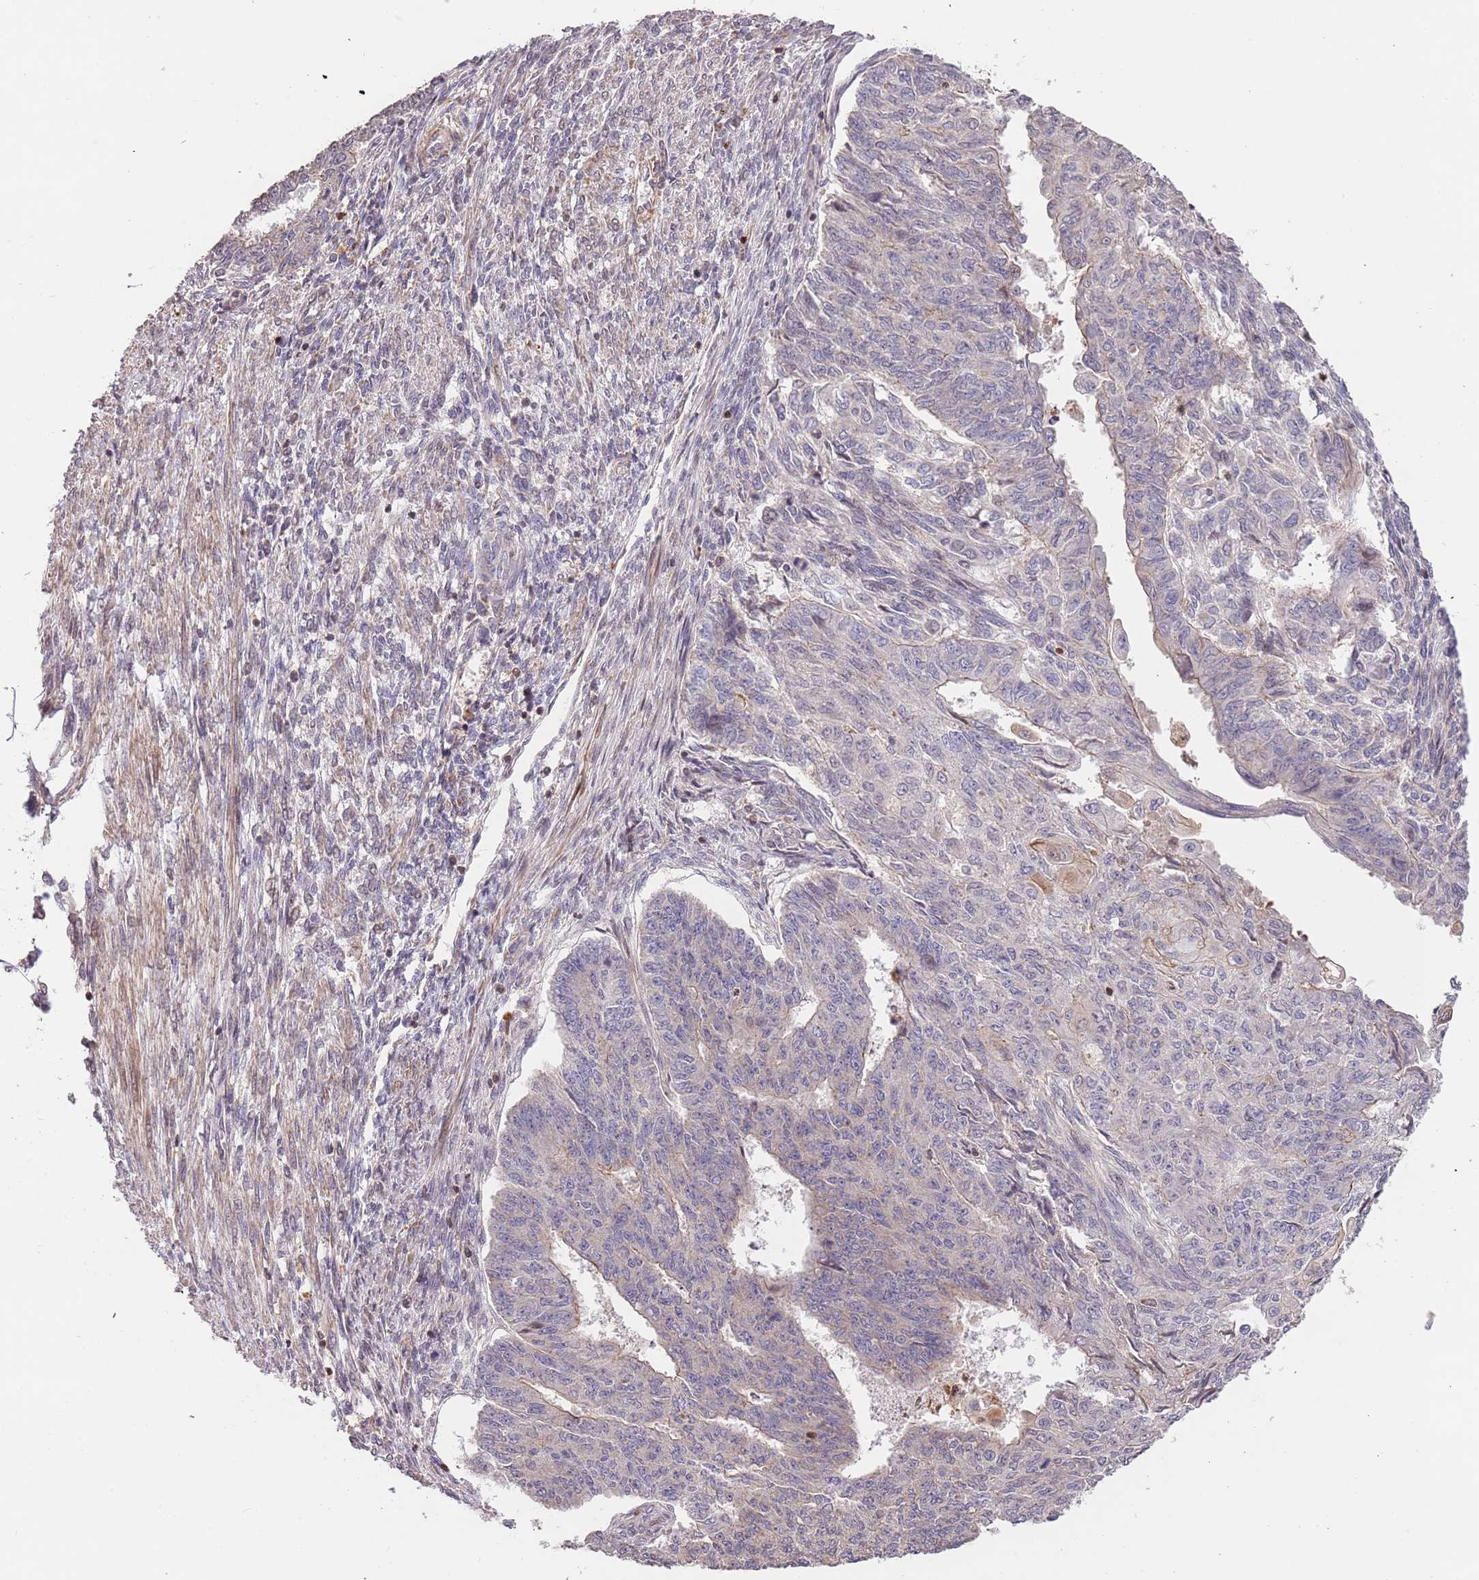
{"staining": {"intensity": "weak", "quantity": "<25%", "location": "cytoplasmic/membranous"}, "tissue": "endometrial cancer", "cell_type": "Tumor cells", "image_type": "cancer", "snomed": [{"axis": "morphology", "description": "Adenocarcinoma, NOS"}, {"axis": "topography", "description": "Endometrium"}], "caption": "There is no significant positivity in tumor cells of adenocarcinoma (endometrial). Nuclei are stained in blue.", "gene": "SLC16A4", "patient": {"sex": "female", "age": 32}}